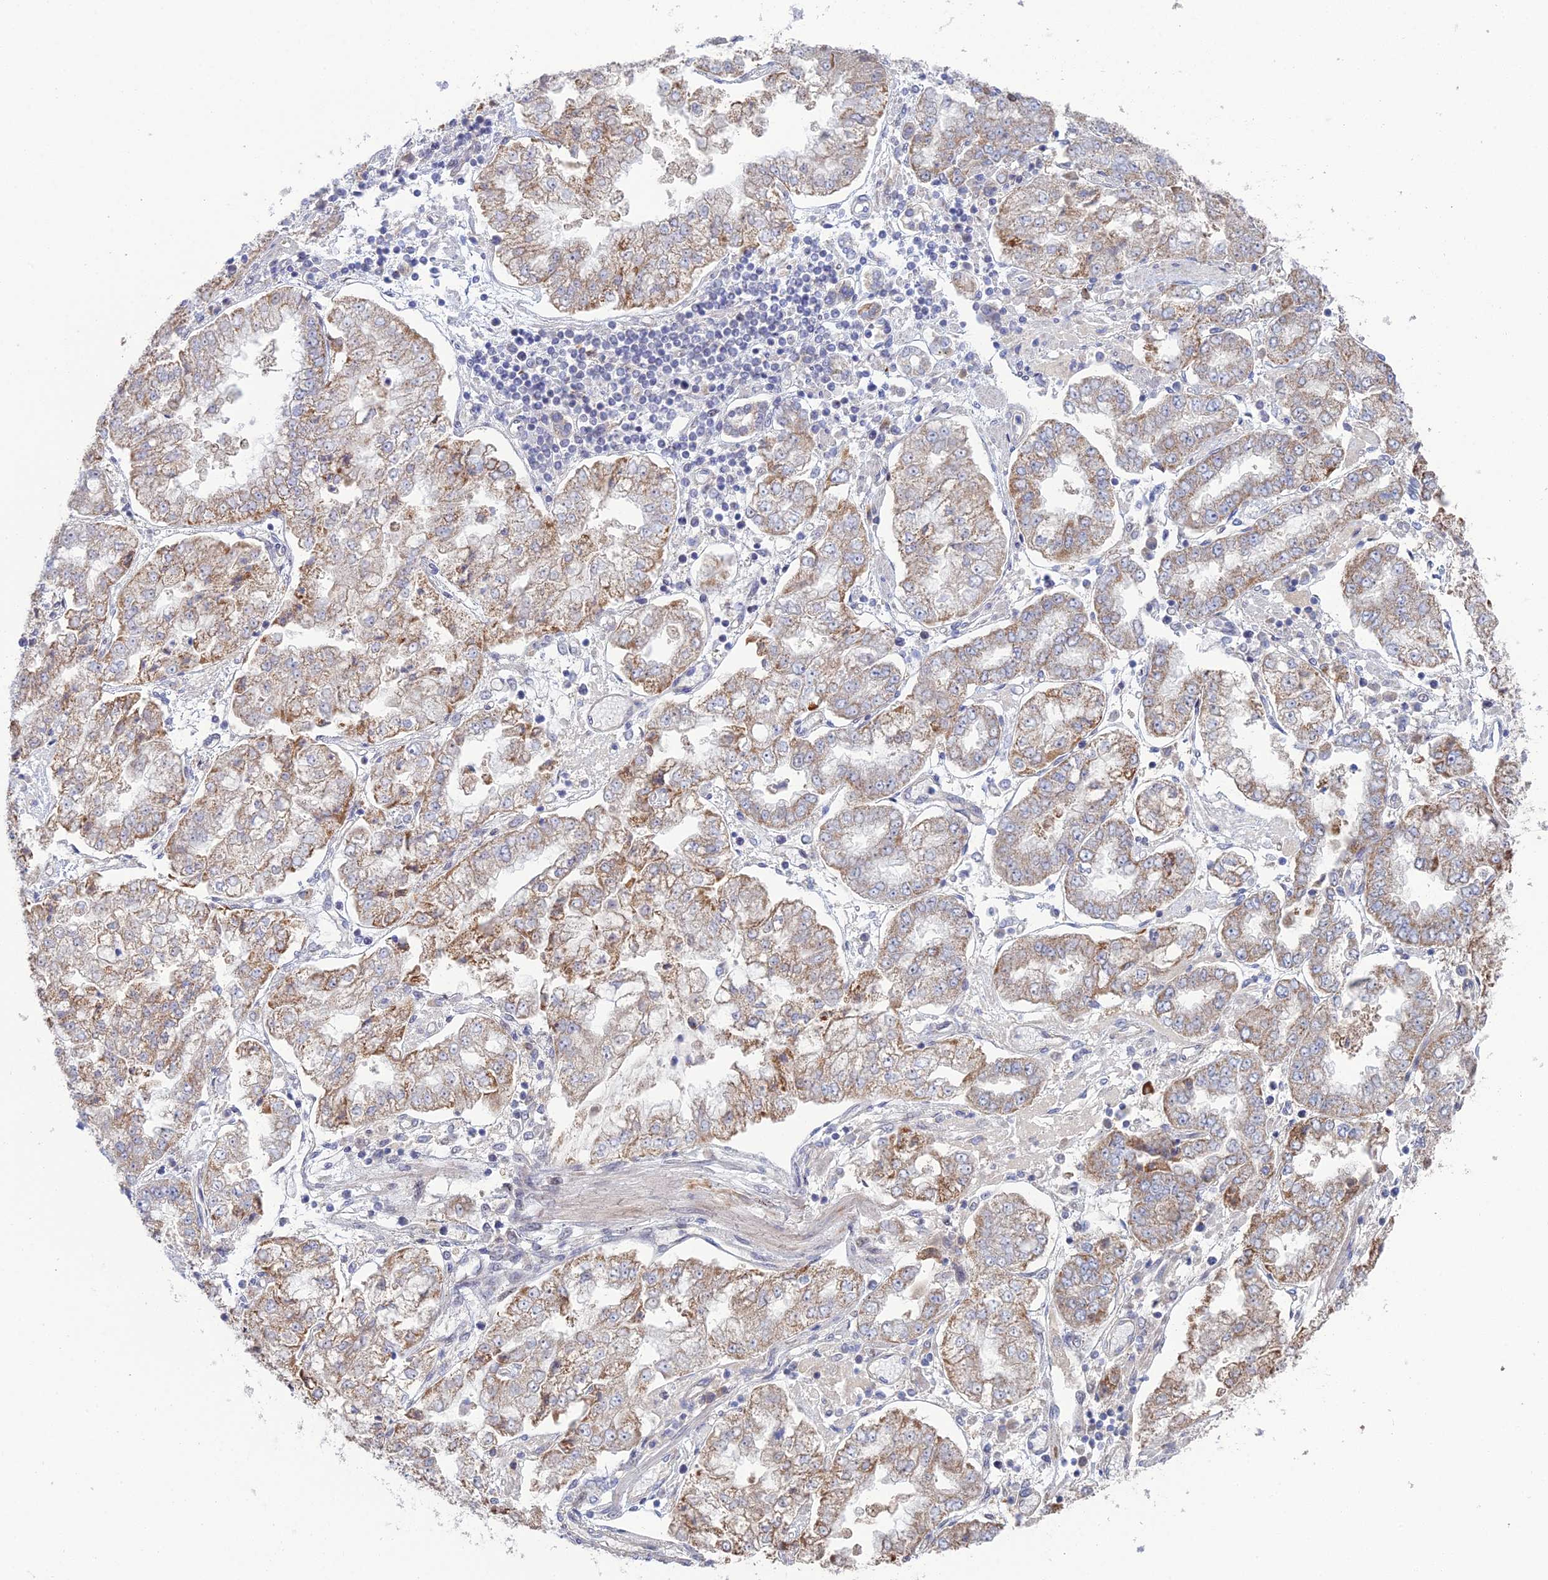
{"staining": {"intensity": "moderate", "quantity": ">75%", "location": "cytoplasmic/membranous"}, "tissue": "stomach cancer", "cell_type": "Tumor cells", "image_type": "cancer", "snomed": [{"axis": "morphology", "description": "Adenocarcinoma, NOS"}, {"axis": "topography", "description": "Stomach"}], "caption": "A high-resolution histopathology image shows immunohistochemistry staining of stomach cancer (adenocarcinoma), which reveals moderate cytoplasmic/membranous expression in about >75% of tumor cells. The staining was performed using DAB (3,3'-diaminobenzidine), with brown indicating positive protein expression. Nuclei are stained blue with hematoxylin.", "gene": "ARL16", "patient": {"sex": "male", "age": 76}}